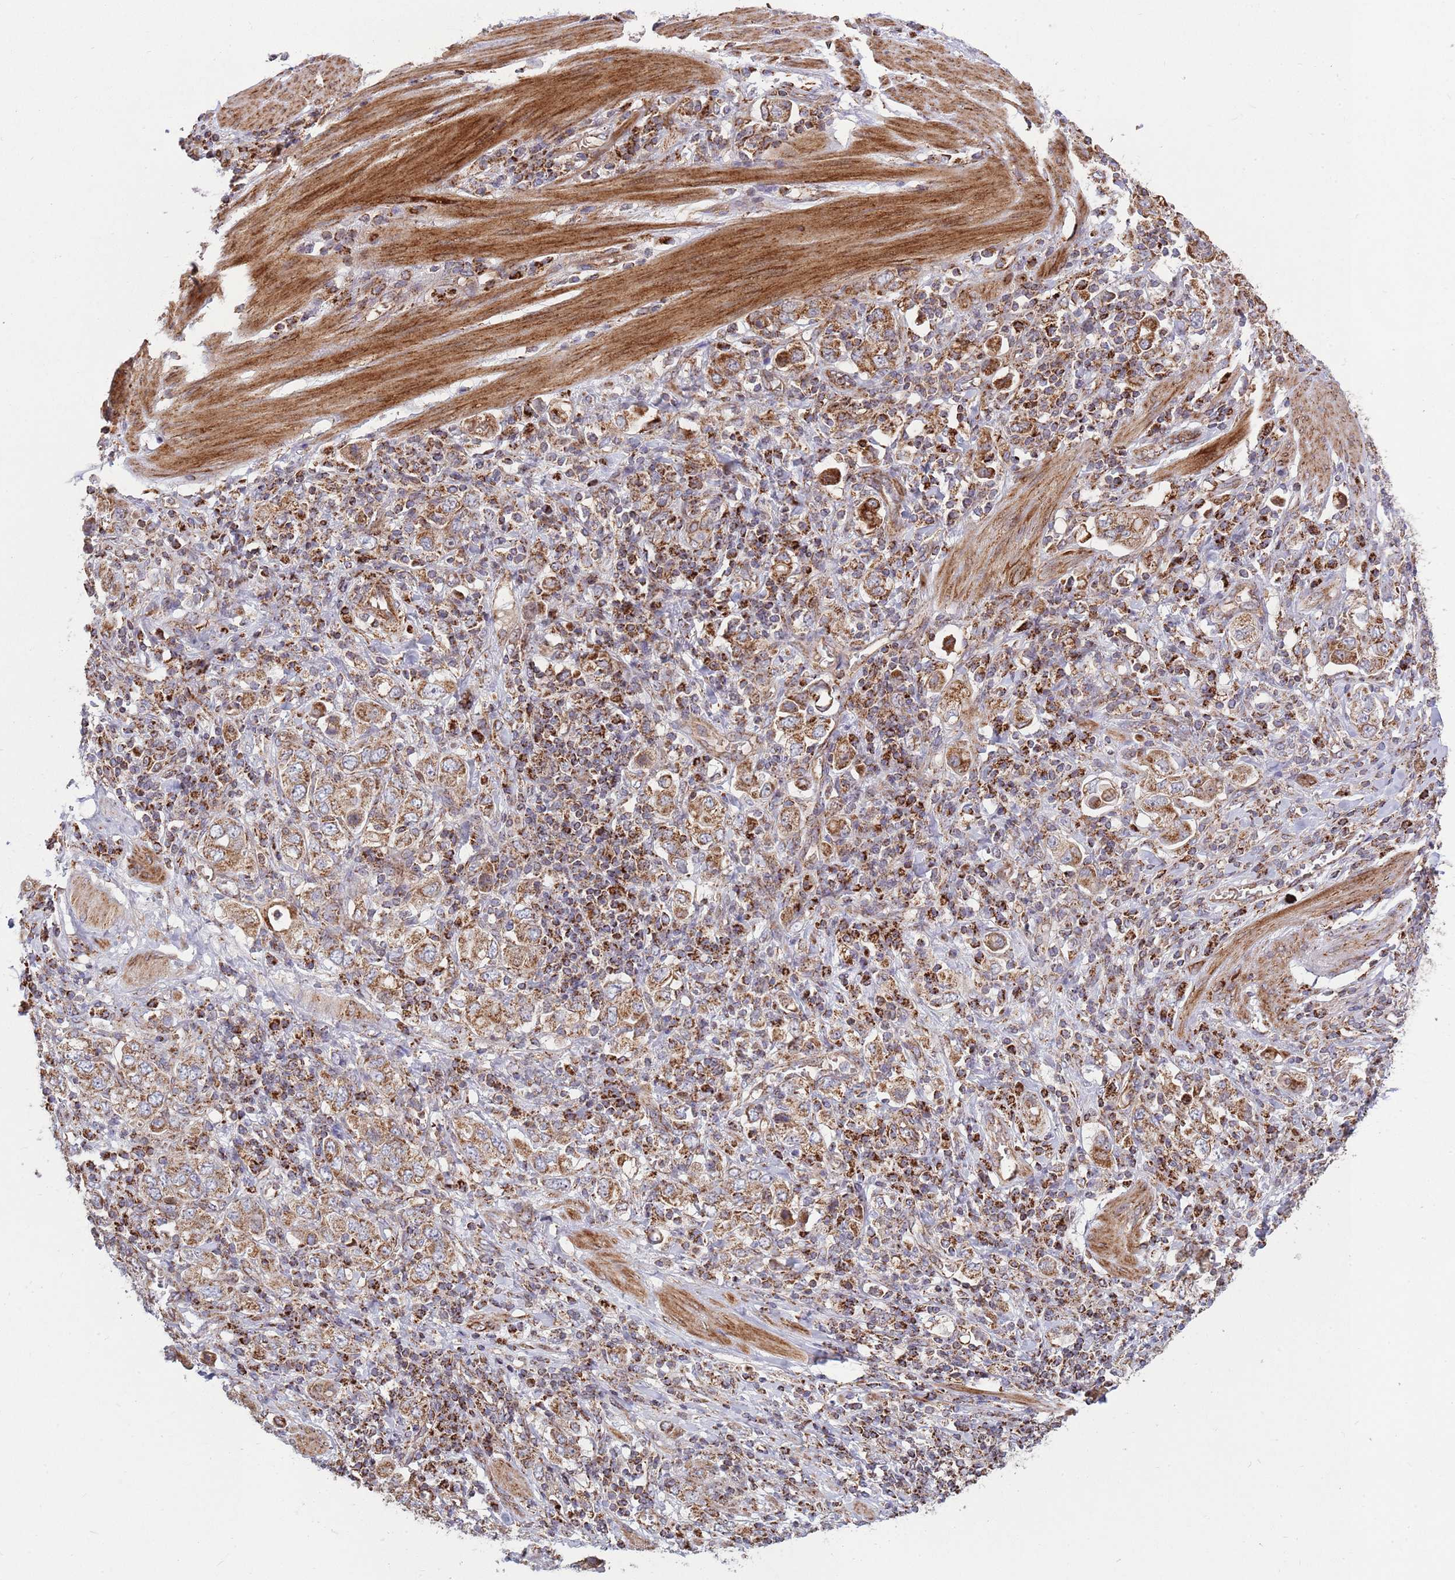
{"staining": {"intensity": "moderate", "quantity": ">75%", "location": "cytoplasmic/membranous"}, "tissue": "stomach cancer", "cell_type": "Tumor cells", "image_type": "cancer", "snomed": [{"axis": "morphology", "description": "Adenocarcinoma, NOS"}, {"axis": "topography", "description": "Stomach, upper"}, {"axis": "topography", "description": "Stomach"}], "caption": "This is an image of immunohistochemistry staining of stomach cancer (adenocarcinoma), which shows moderate staining in the cytoplasmic/membranous of tumor cells.", "gene": "ATP5PD", "patient": {"sex": "male", "age": 62}}